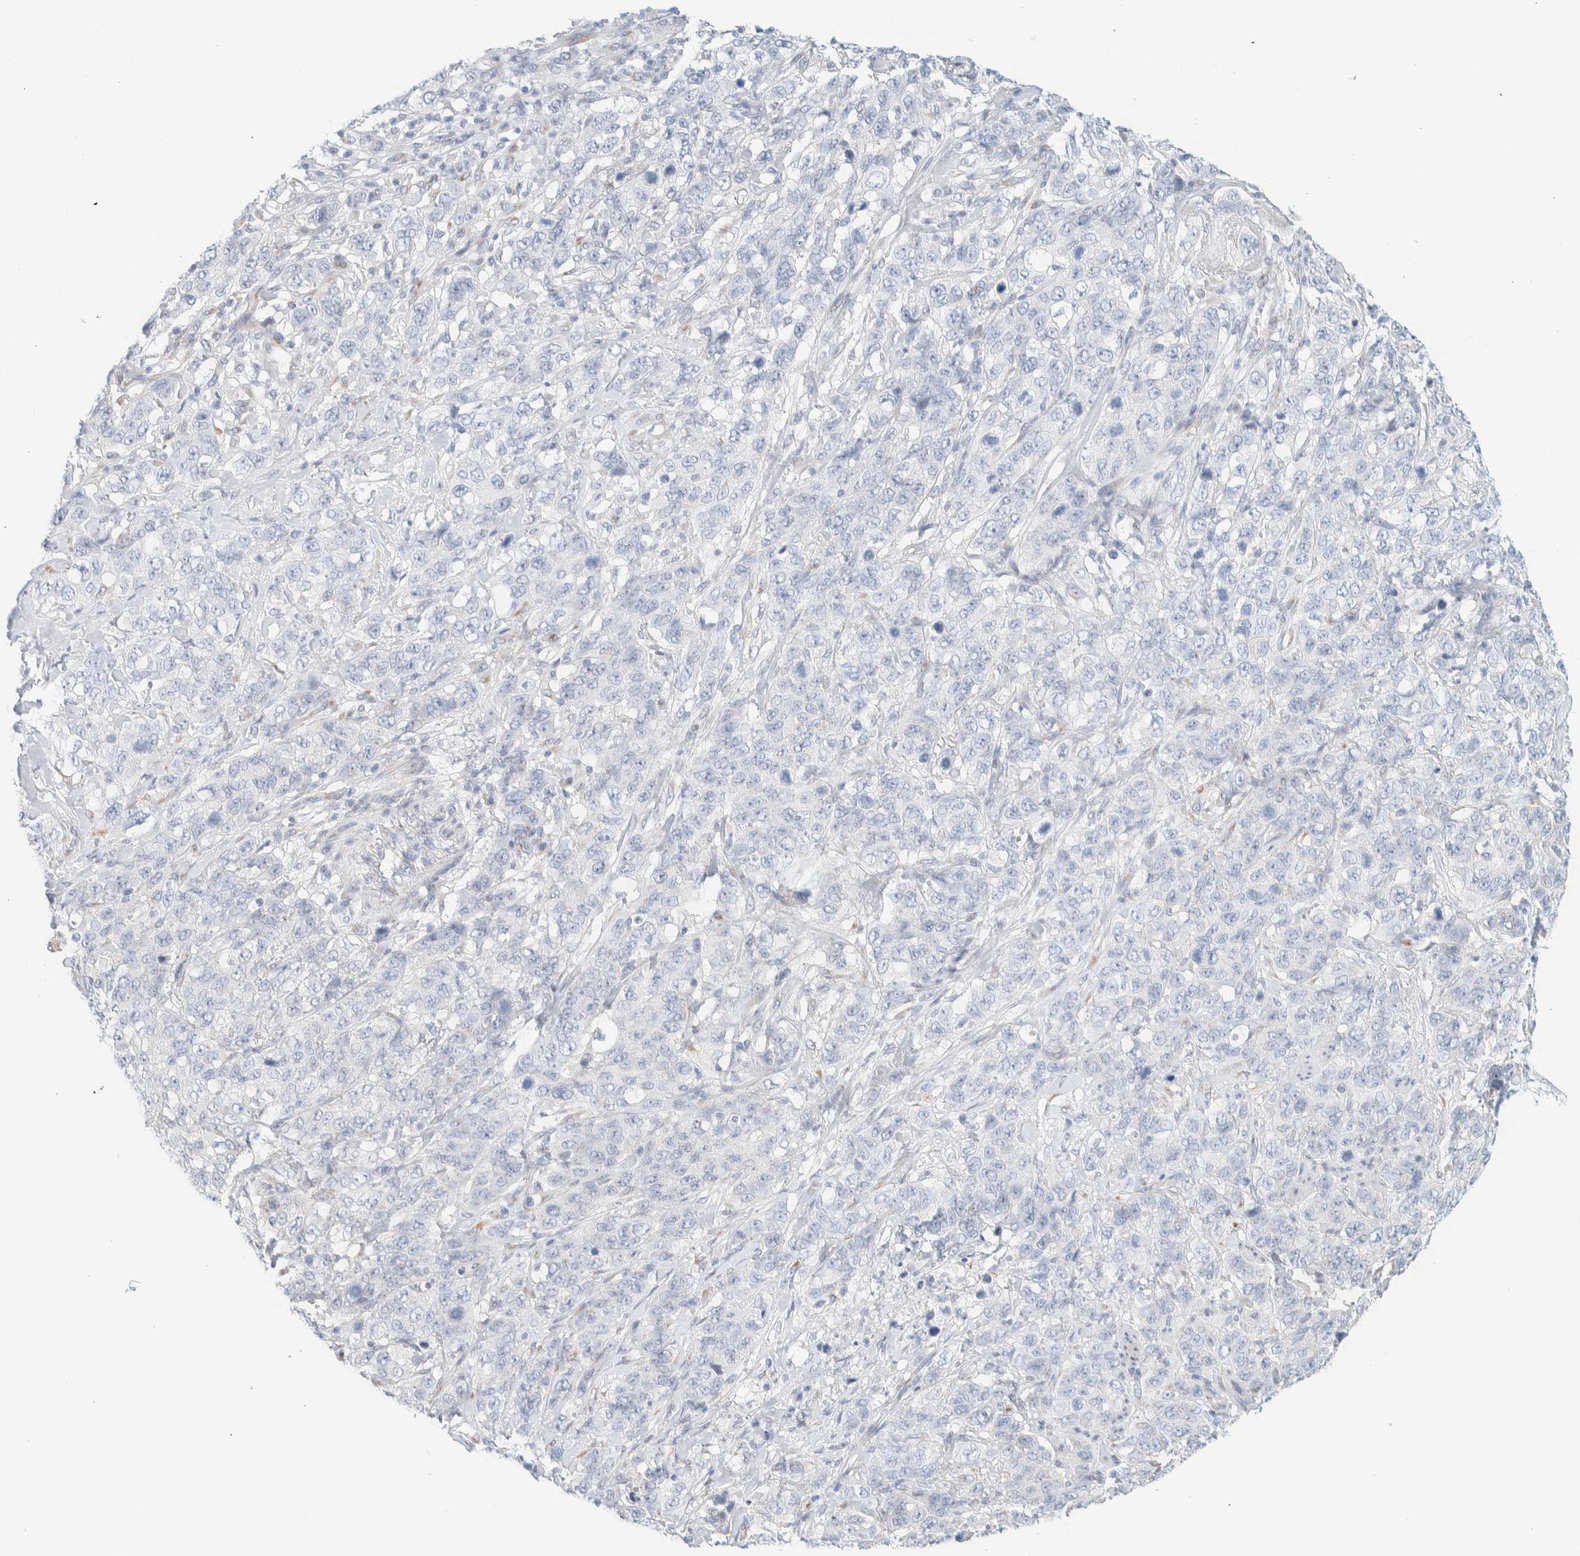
{"staining": {"intensity": "negative", "quantity": "none", "location": "none"}, "tissue": "stomach cancer", "cell_type": "Tumor cells", "image_type": "cancer", "snomed": [{"axis": "morphology", "description": "Adenocarcinoma, NOS"}, {"axis": "topography", "description": "Stomach"}], "caption": "DAB (3,3'-diaminobenzidine) immunohistochemical staining of stomach adenocarcinoma shows no significant staining in tumor cells.", "gene": "SPNS3", "patient": {"sex": "male", "age": 48}}